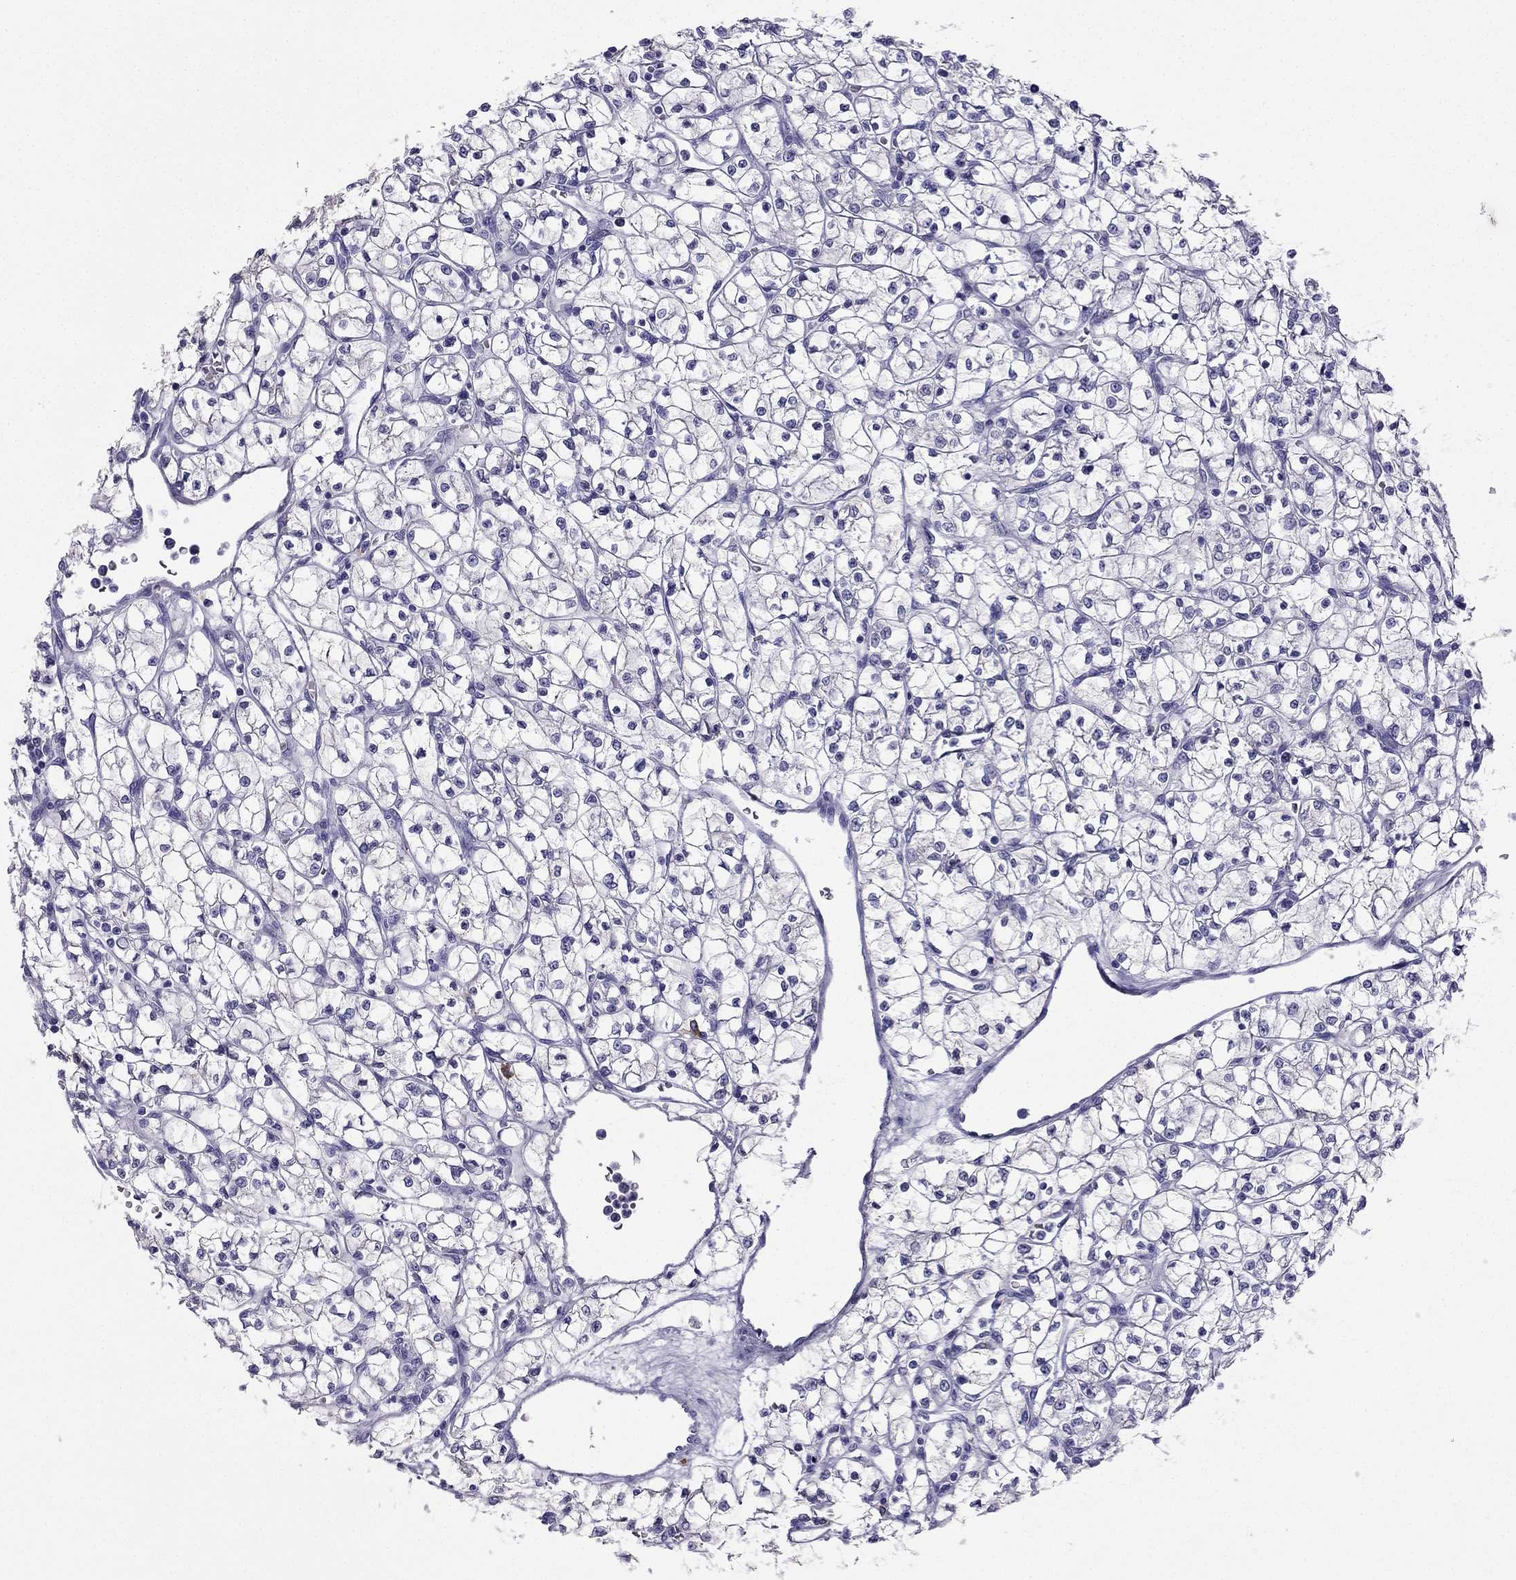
{"staining": {"intensity": "negative", "quantity": "none", "location": "none"}, "tissue": "renal cancer", "cell_type": "Tumor cells", "image_type": "cancer", "snomed": [{"axis": "morphology", "description": "Adenocarcinoma, NOS"}, {"axis": "topography", "description": "Kidney"}], "caption": "Immunohistochemistry (IHC) of adenocarcinoma (renal) shows no staining in tumor cells.", "gene": "SLC18A2", "patient": {"sex": "female", "age": 64}}